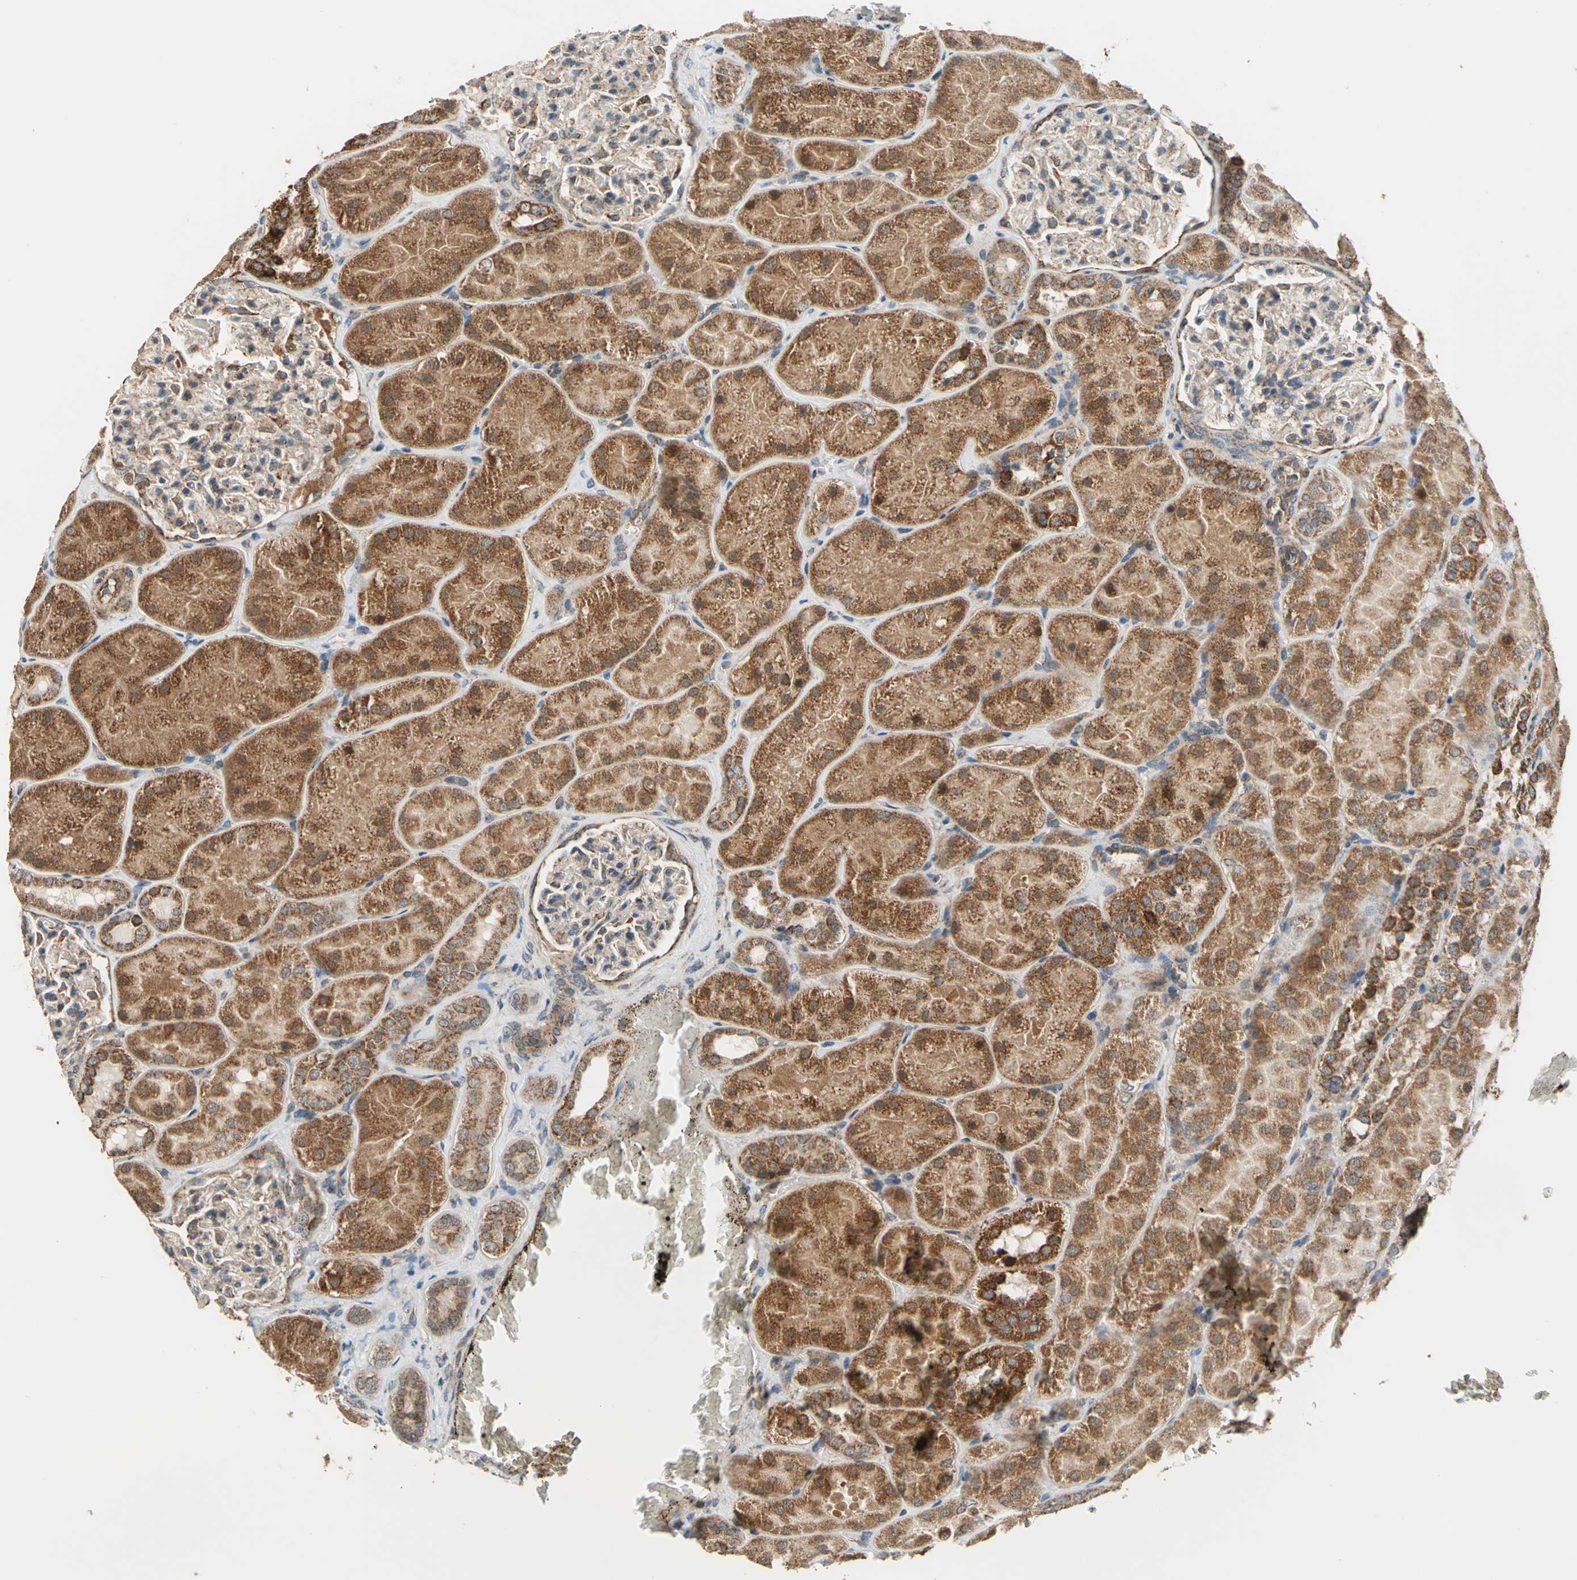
{"staining": {"intensity": "weak", "quantity": ">75%", "location": "cytoplasmic/membranous"}, "tissue": "kidney", "cell_type": "Cells in glomeruli", "image_type": "normal", "snomed": [{"axis": "morphology", "description": "Normal tissue, NOS"}, {"axis": "topography", "description": "Kidney"}], "caption": "Brown immunohistochemical staining in benign kidney shows weak cytoplasmic/membranous expression in approximately >75% of cells in glomeruli.", "gene": "MRPS22", "patient": {"sex": "male", "age": 28}}